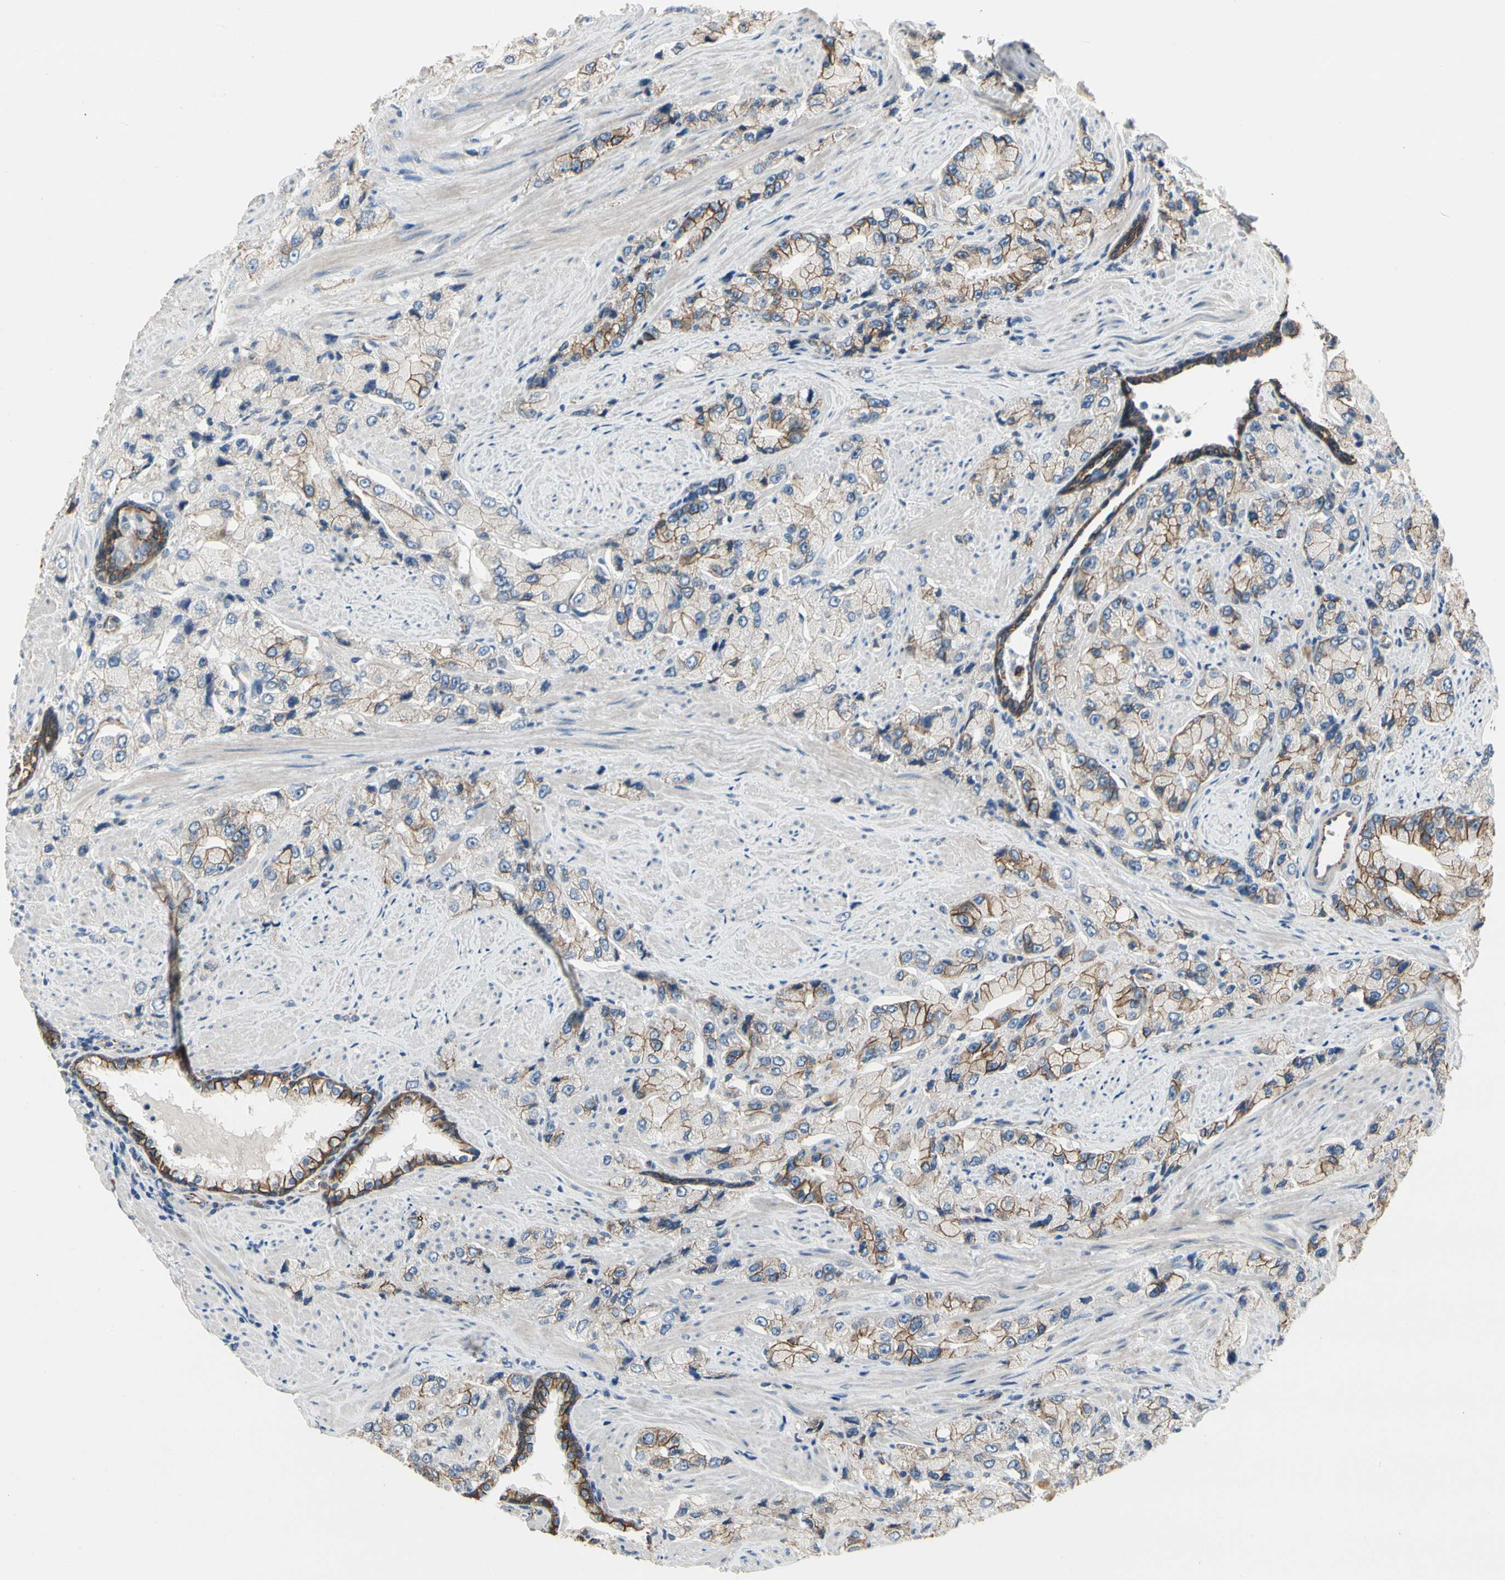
{"staining": {"intensity": "moderate", "quantity": "25%-75%", "location": "cytoplasmic/membranous"}, "tissue": "prostate cancer", "cell_type": "Tumor cells", "image_type": "cancer", "snomed": [{"axis": "morphology", "description": "Adenocarcinoma, High grade"}, {"axis": "topography", "description": "Prostate"}], "caption": "Immunohistochemical staining of high-grade adenocarcinoma (prostate) exhibits moderate cytoplasmic/membranous protein expression in about 25%-75% of tumor cells. The protein is shown in brown color, while the nuclei are stained blue.", "gene": "LGR6", "patient": {"sex": "male", "age": 58}}